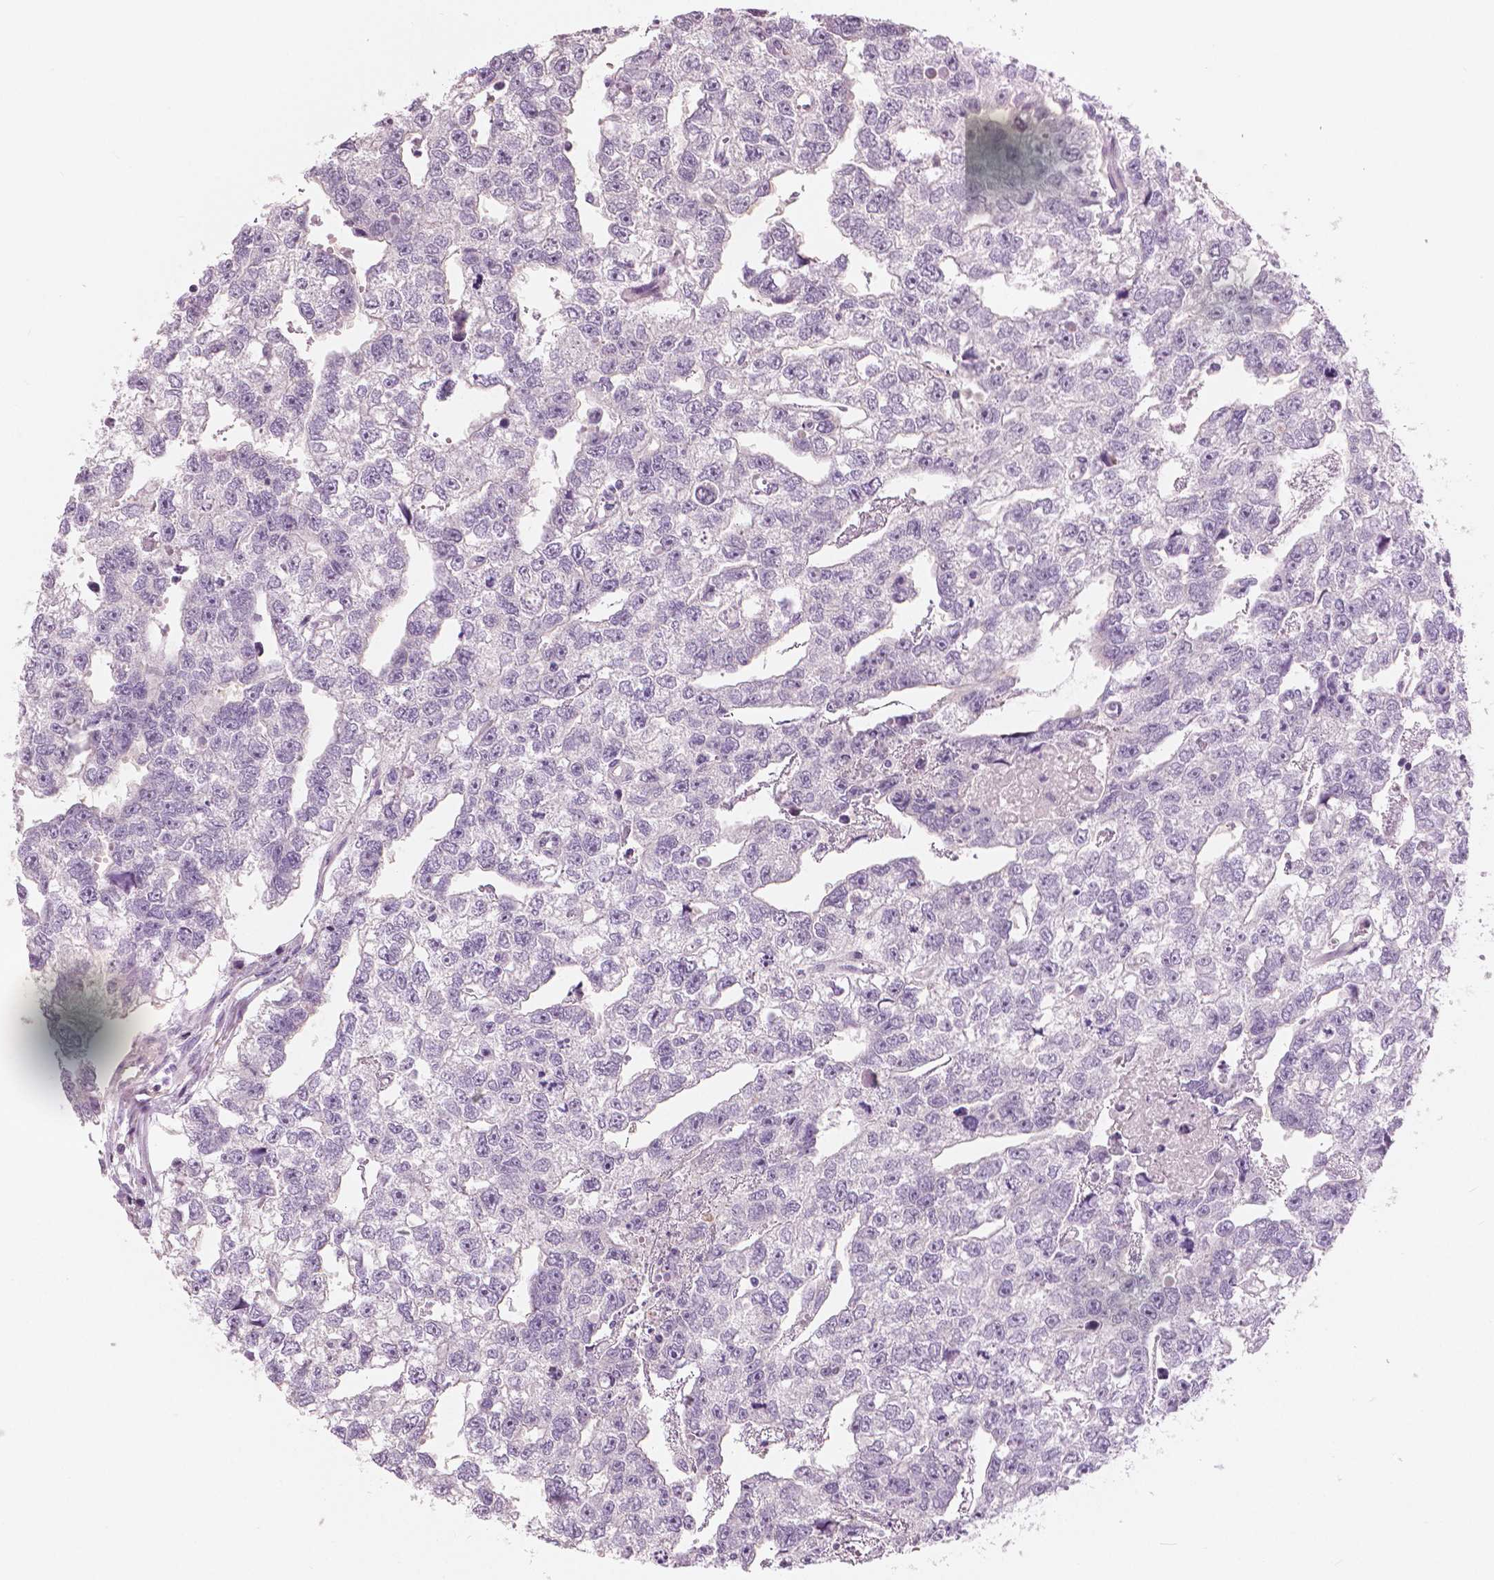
{"staining": {"intensity": "negative", "quantity": "none", "location": "none"}, "tissue": "testis cancer", "cell_type": "Tumor cells", "image_type": "cancer", "snomed": [{"axis": "morphology", "description": "Carcinoma, Embryonal, NOS"}, {"axis": "morphology", "description": "Teratoma, malignant, NOS"}, {"axis": "topography", "description": "Testis"}], "caption": "Immunohistochemistry of human testis teratoma (malignant) reveals no staining in tumor cells.", "gene": "SLC24A1", "patient": {"sex": "male", "age": 44}}